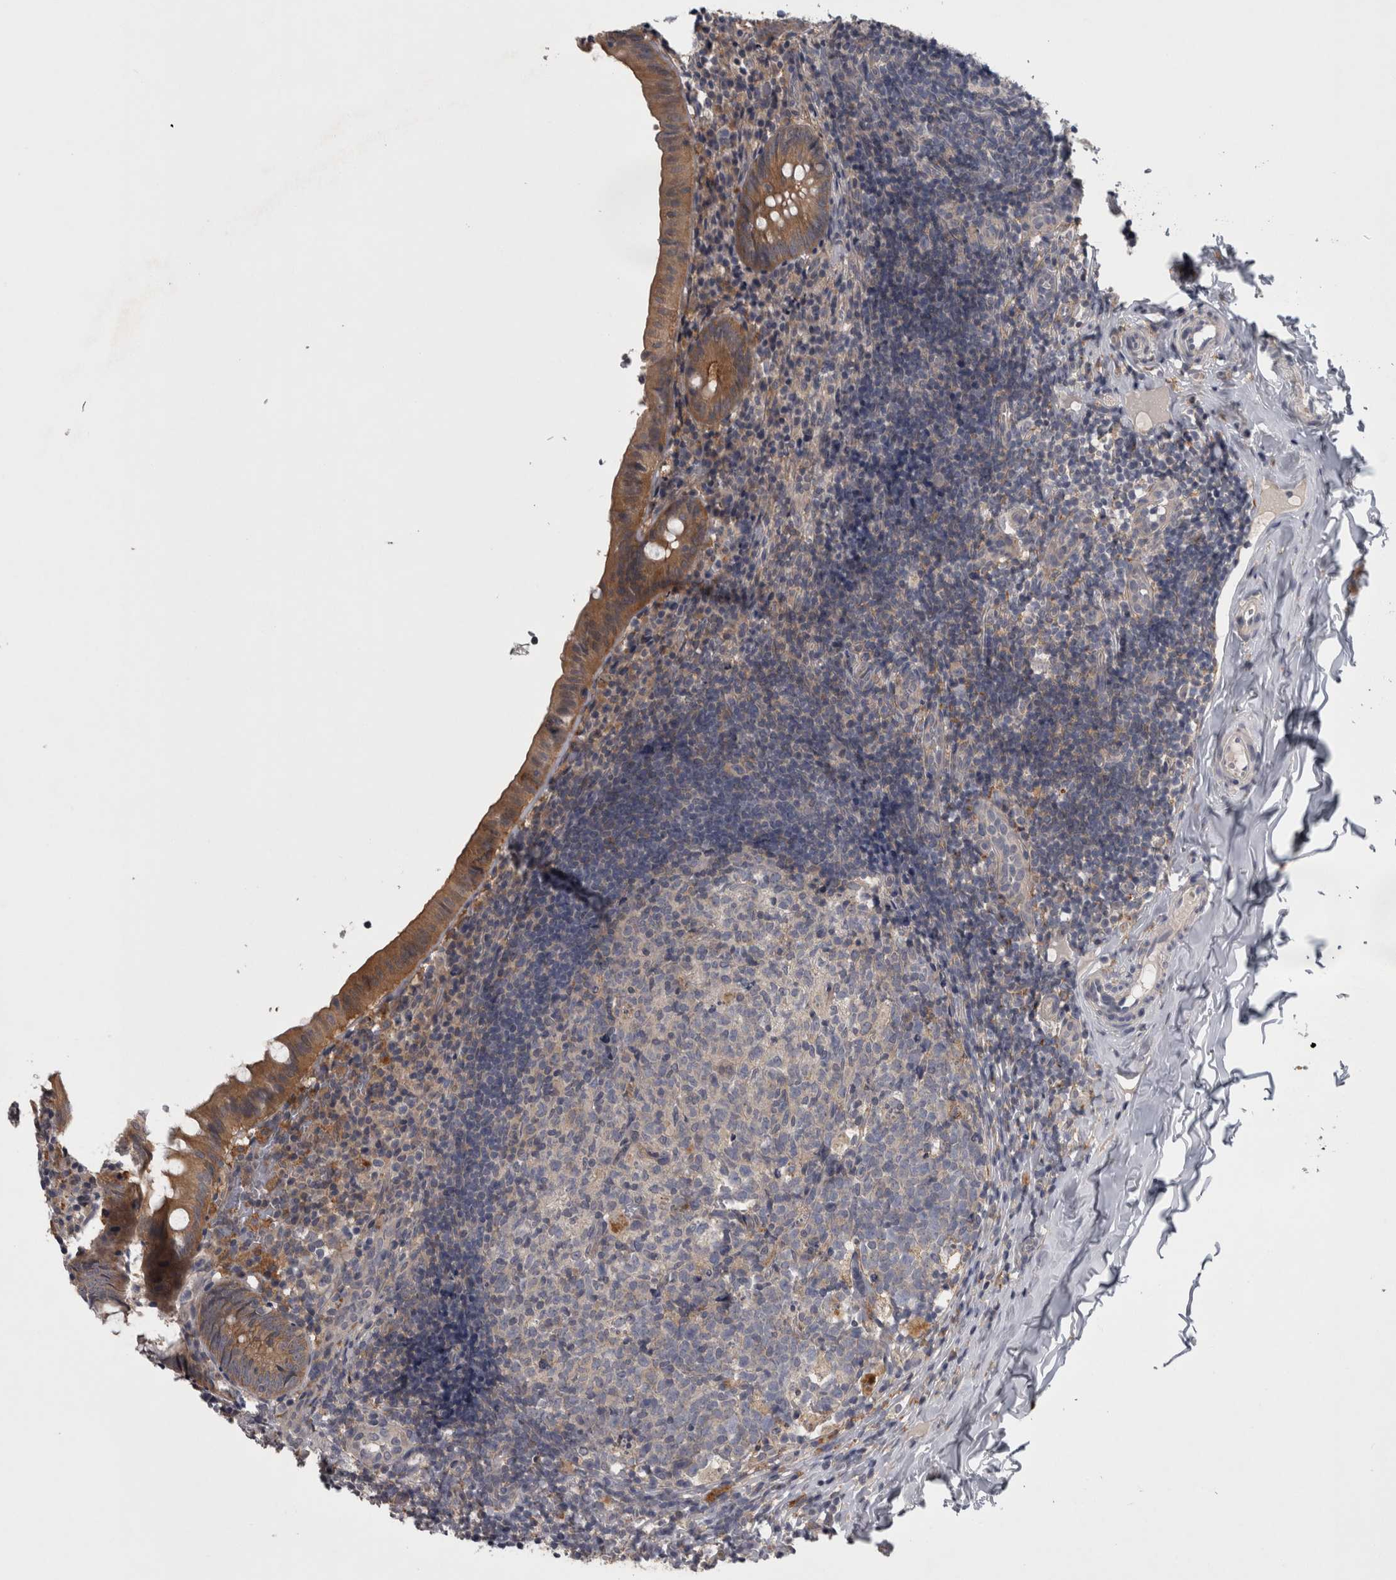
{"staining": {"intensity": "moderate", "quantity": ">75%", "location": "cytoplasmic/membranous"}, "tissue": "appendix", "cell_type": "Glandular cells", "image_type": "normal", "snomed": [{"axis": "morphology", "description": "Normal tissue, NOS"}, {"axis": "topography", "description": "Appendix"}], "caption": "Protein staining of unremarkable appendix displays moderate cytoplasmic/membranous staining in about >75% of glandular cells. (DAB IHC with brightfield microscopy, high magnification).", "gene": "PRKCI", "patient": {"sex": "male", "age": 8}}